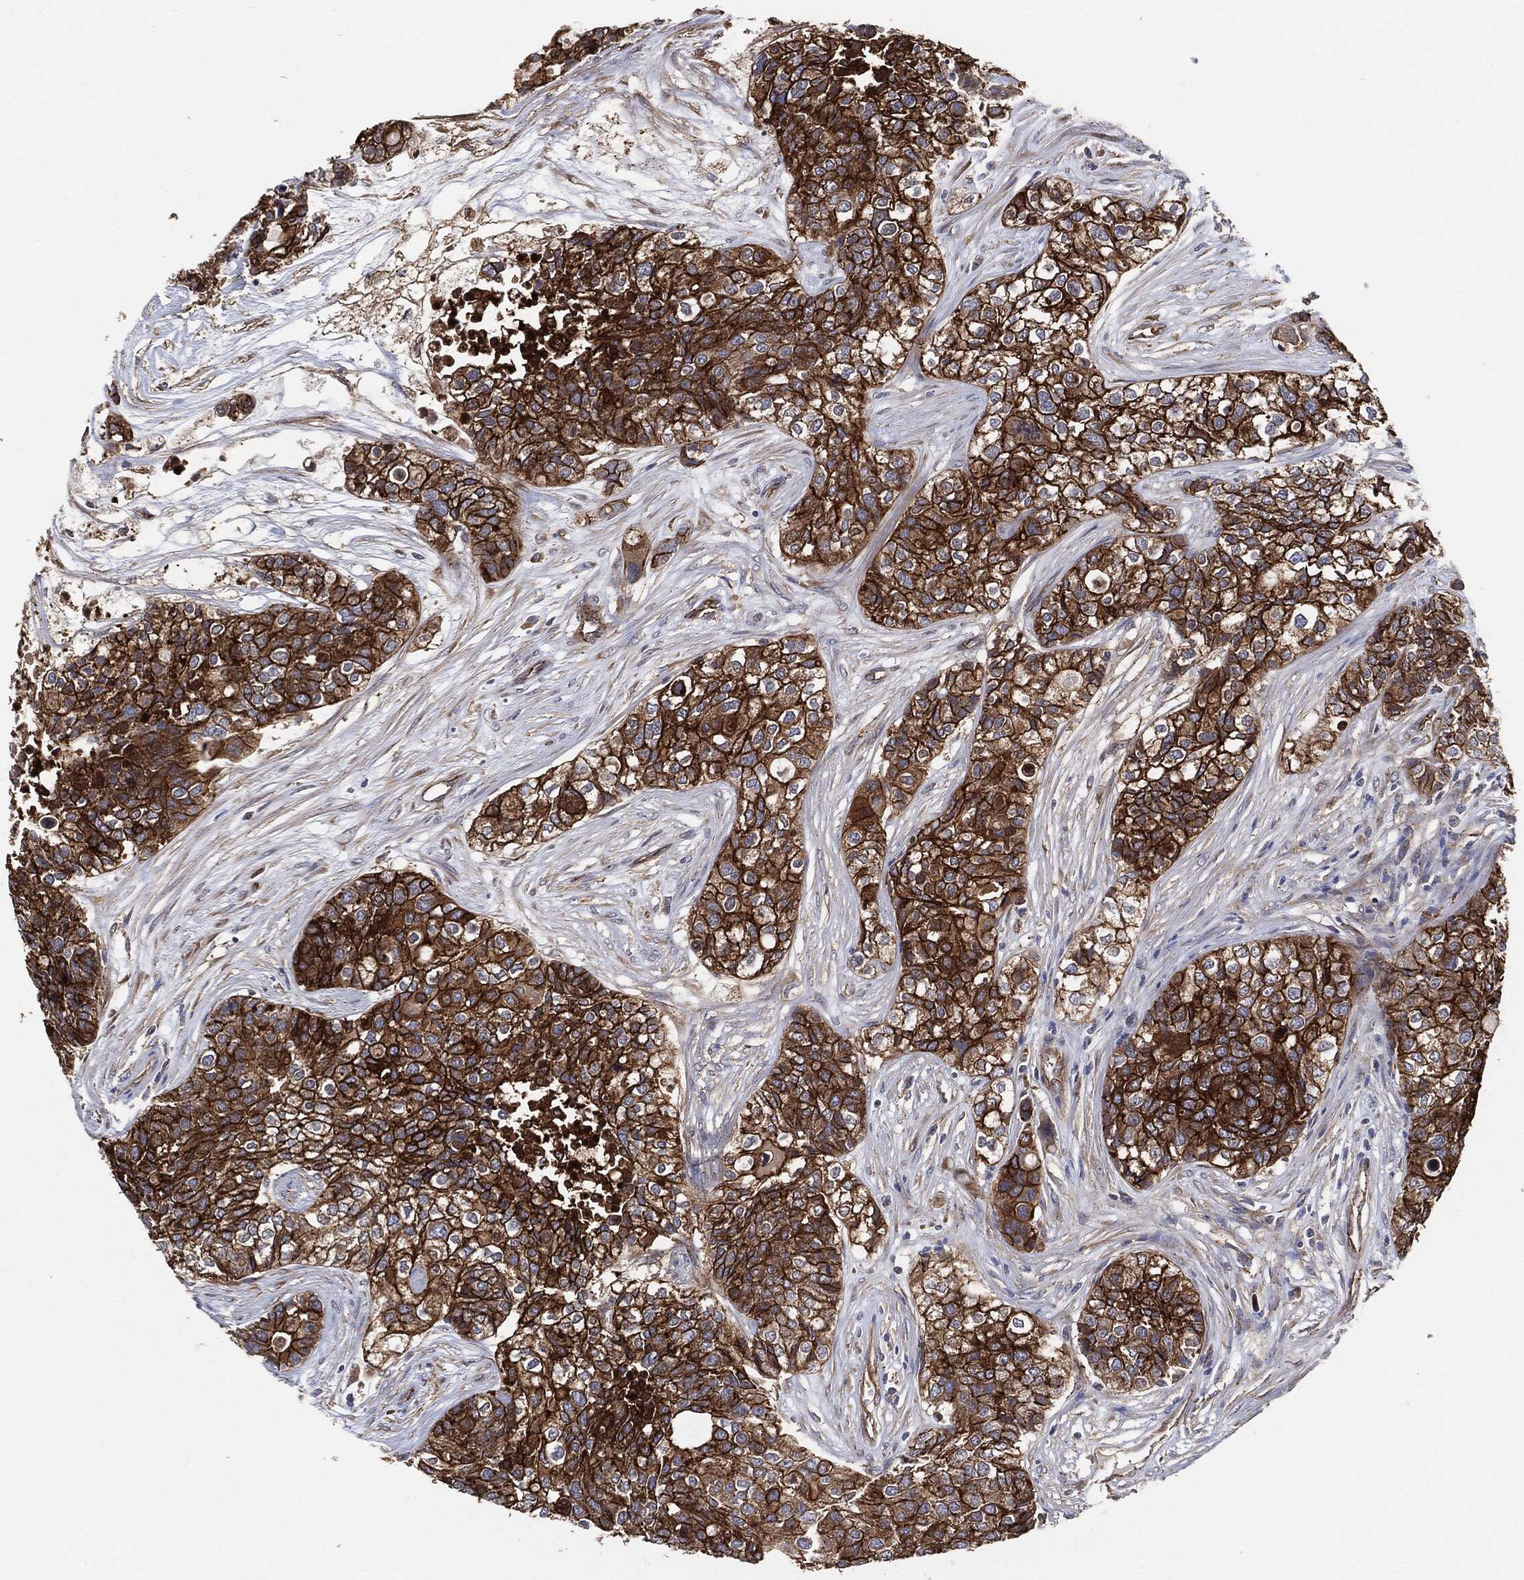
{"staining": {"intensity": "strong", "quantity": "25%-75%", "location": "cytoplasmic/membranous"}, "tissue": "carcinoid", "cell_type": "Tumor cells", "image_type": "cancer", "snomed": [{"axis": "morphology", "description": "Carcinoid, malignant, NOS"}, {"axis": "topography", "description": "Colon"}], "caption": "Tumor cells exhibit high levels of strong cytoplasmic/membranous positivity in approximately 25%-75% of cells in human malignant carcinoid.", "gene": "CTNNA1", "patient": {"sex": "male", "age": 81}}